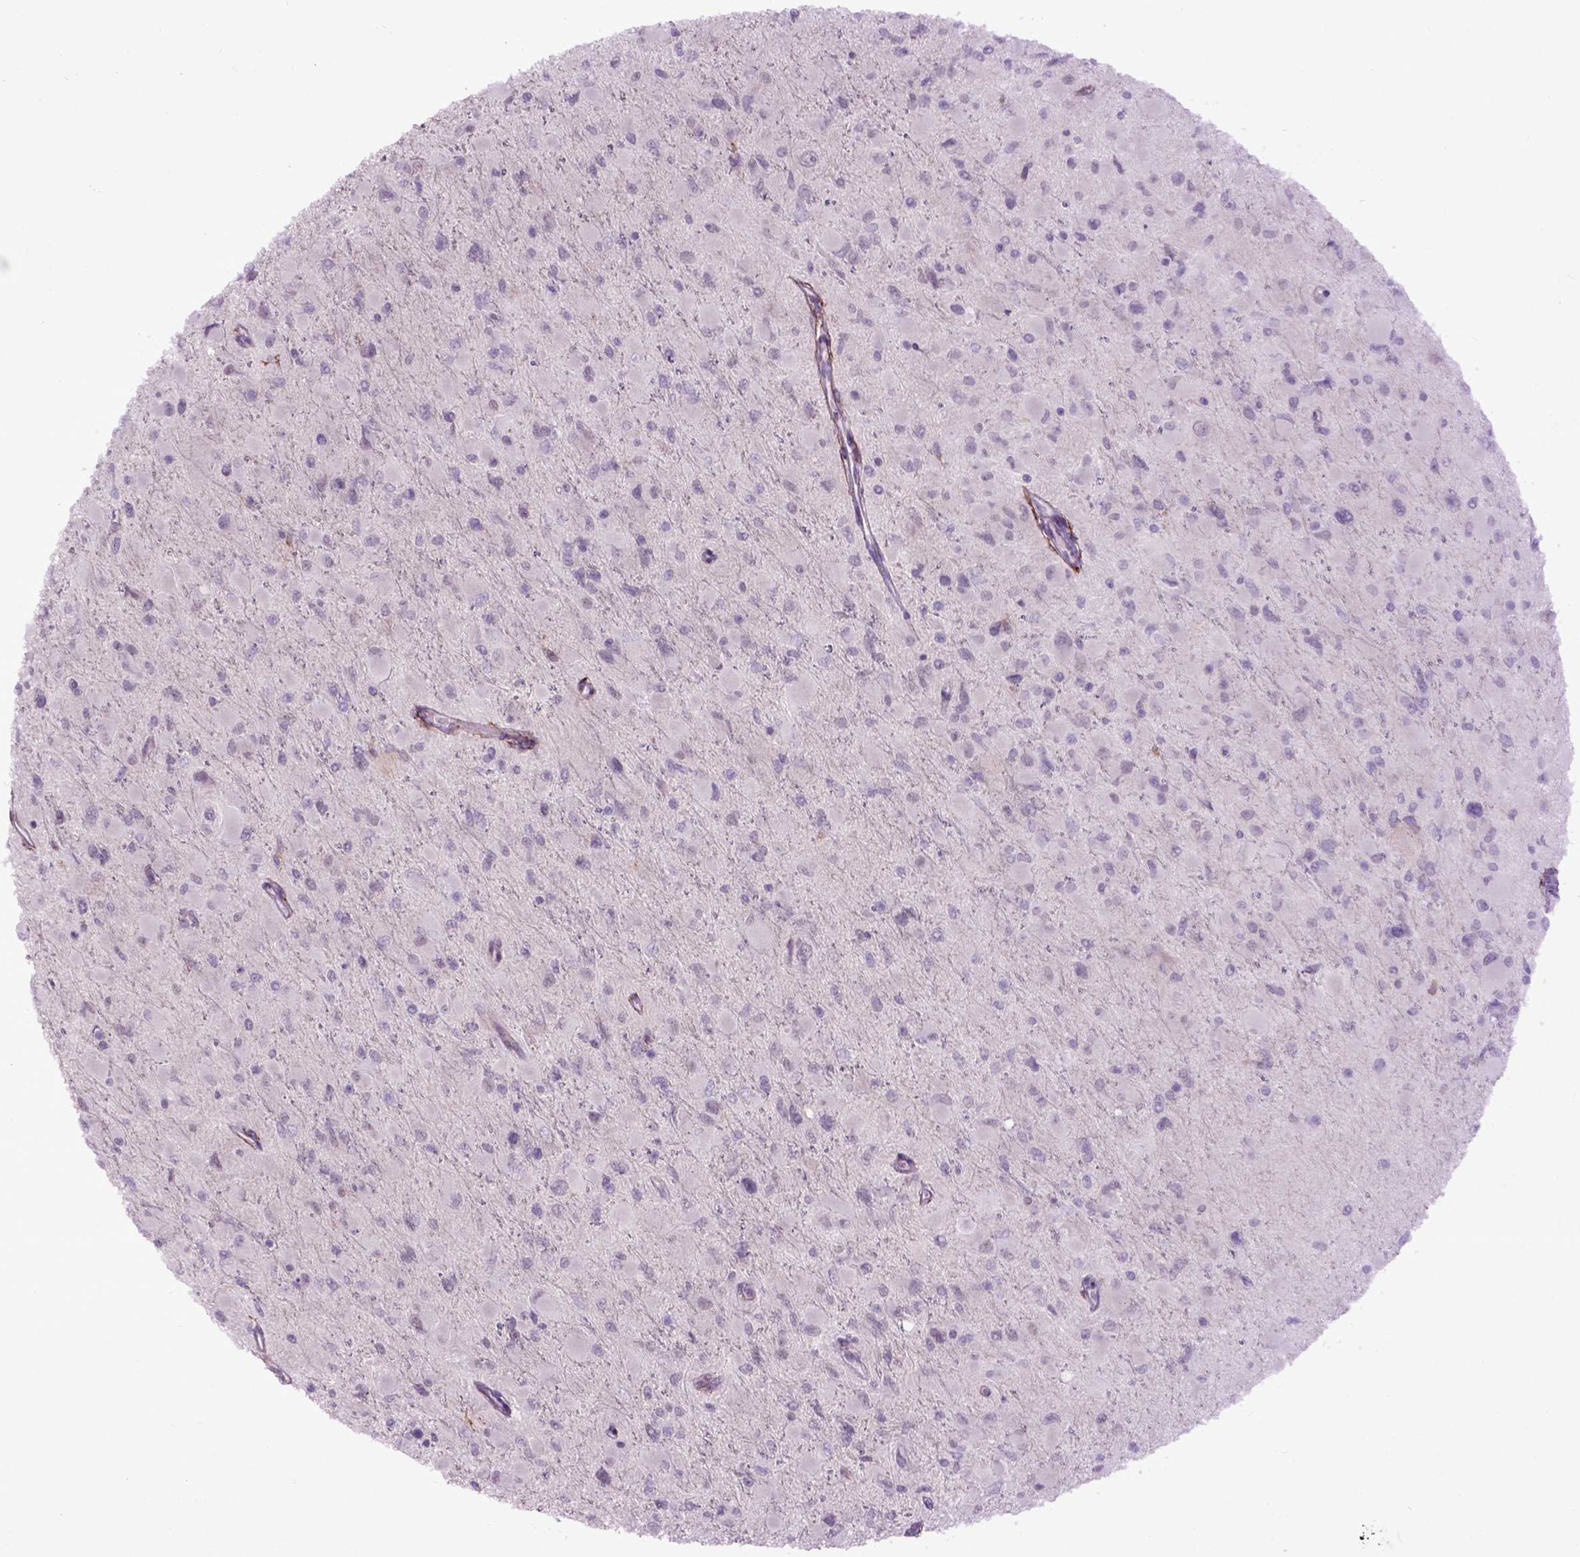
{"staining": {"intensity": "negative", "quantity": "none", "location": "none"}, "tissue": "glioma", "cell_type": "Tumor cells", "image_type": "cancer", "snomed": [{"axis": "morphology", "description": "Glioma, malignant, High grade"}, {"axis": "topography", "description": "Cerebral cortex"}], "caption": "A high-resolution photomicrograph shows immunohistochemistry (IHC) staining of malignant glioma (high-grade), which displays no significant expression in tumor cells.", "gene": "EMILIN3", "patient": {"sex": "female", "age": 36}}